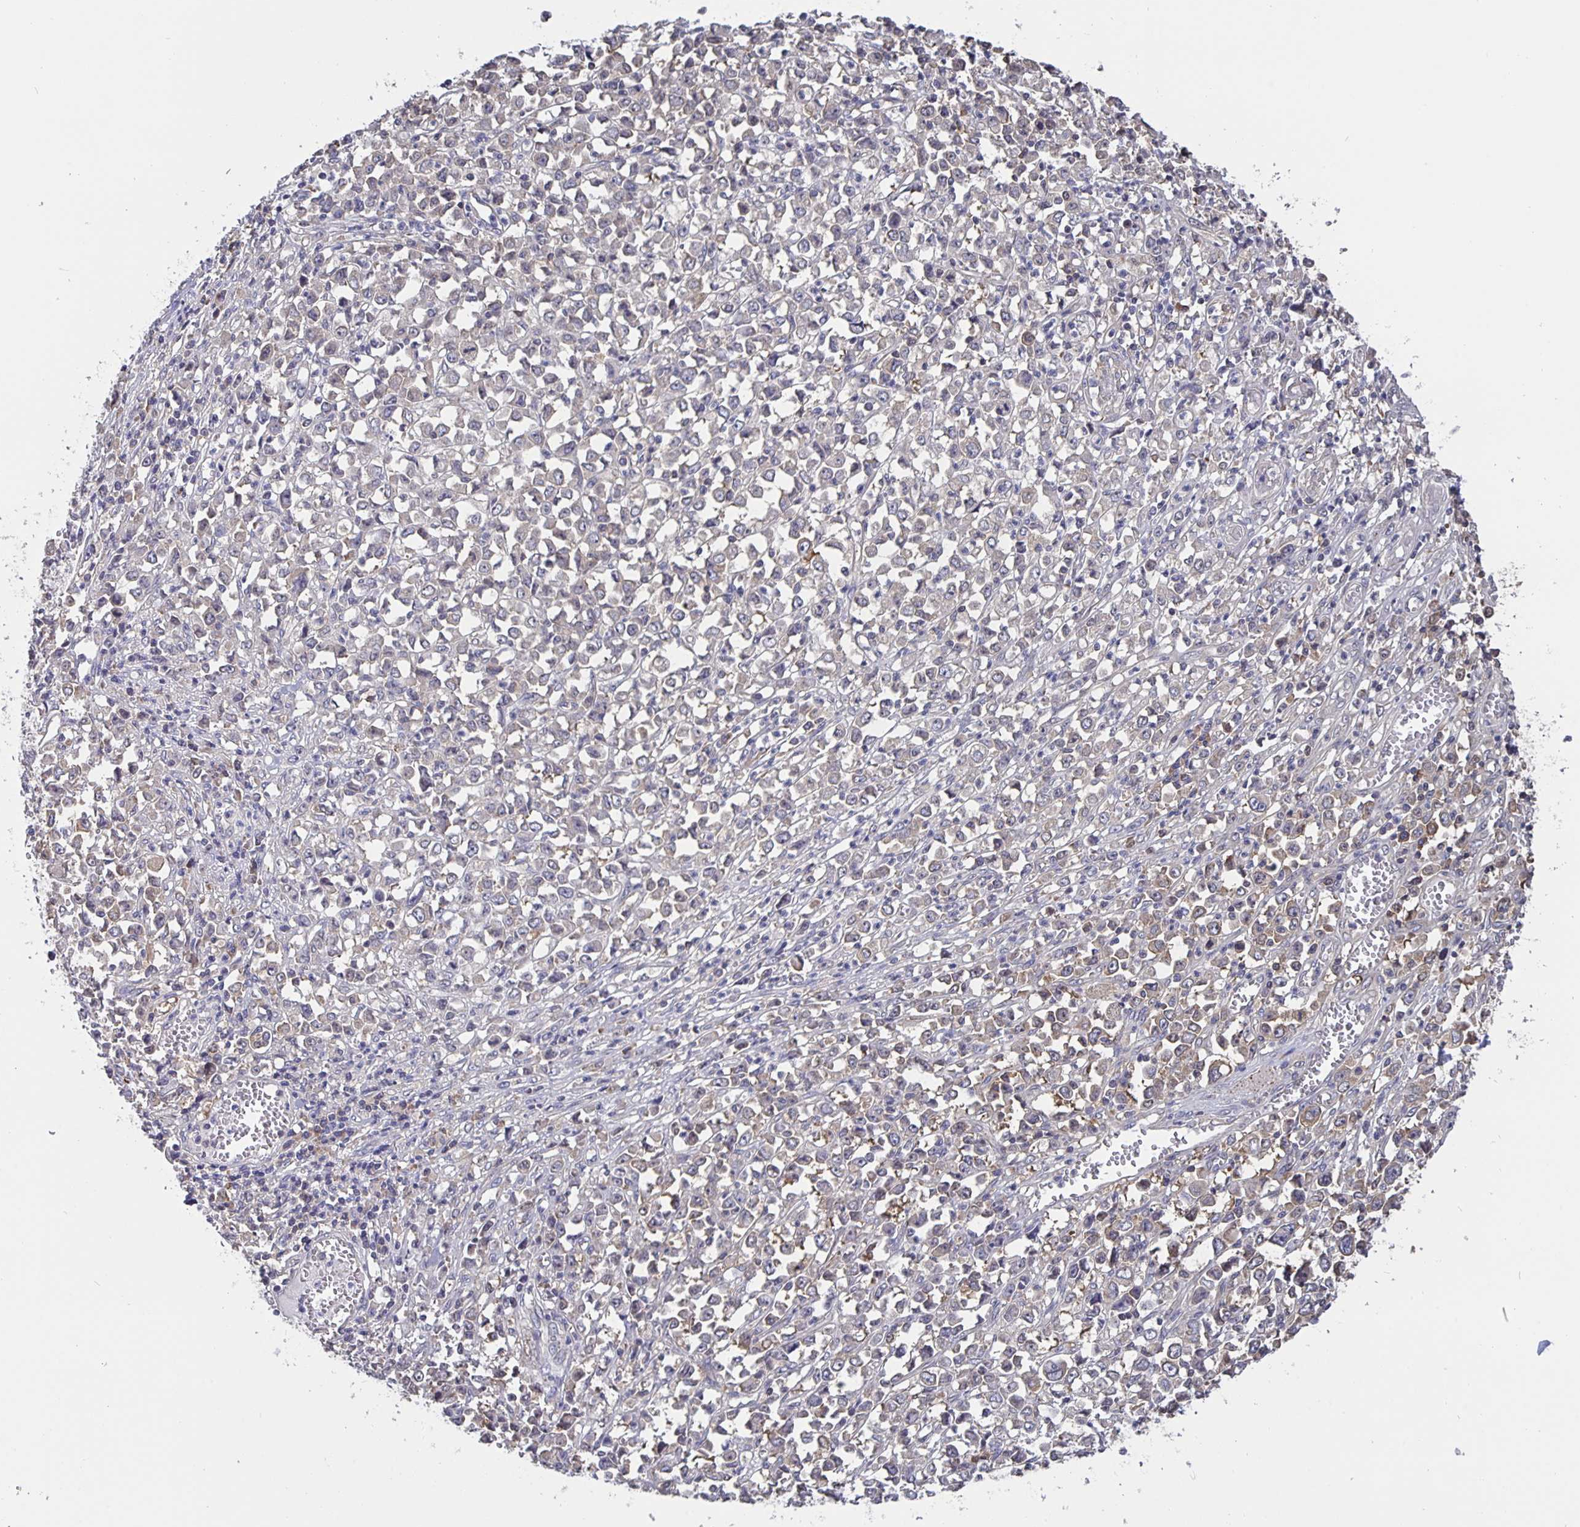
{"staining": {"intensity": "negative", "quantity": "none", "location": "none"}, "tissue": "stomach cancer", "cell_type": "Tumor cells", "image_type": "cancer", "snomed": [{"axis": "morphology", "description": "Adenocarcinoma, NOS"}, {"axis": "topography", "description": "Stomach, upper"}], "caption": "Human stomach adenocarcinoma stained for a protein using immunohistochemistry exhibits no expression in tumor cells.", "gene": "FEM1C", "patient": {"sex": "male", "age": 70}}